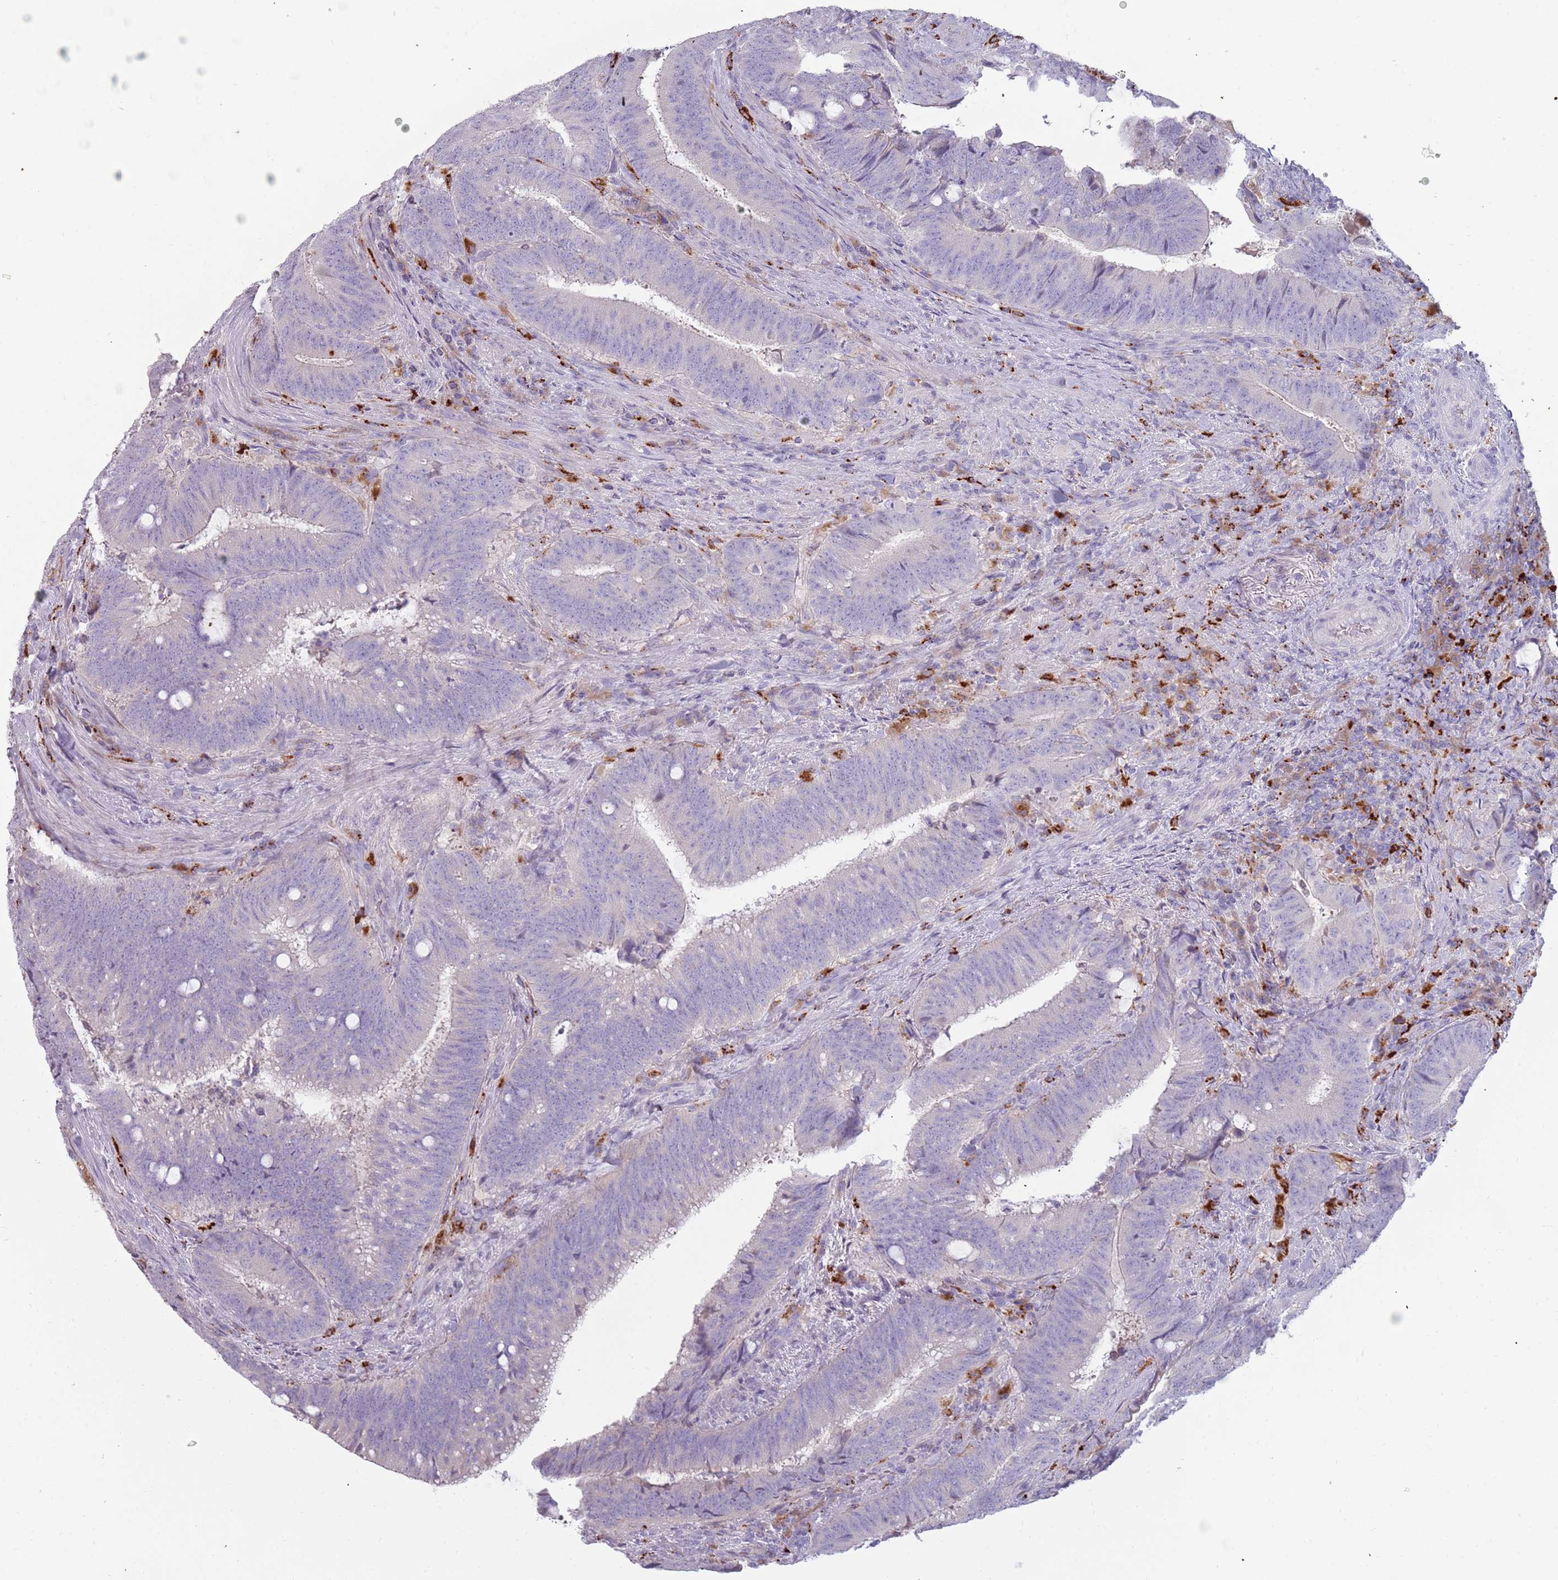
{"staining": {"intensity": "negative", "quantity": "none", "location": "none"}, "tissue": "colorectal cancer", "cell_type": "Tumor cells", "image_type": "cancer", "snomed": [{"axis": "morphology", "description": "Adenocarcinoma, NOS"}, {"axis": "topography", "description": "Colon"}], "caption": "The photomicrograph shows no staining of tumor cells in colorectal cancer.", "gene": "NWD2", "patient": {"sex": "female", "age": 43}}